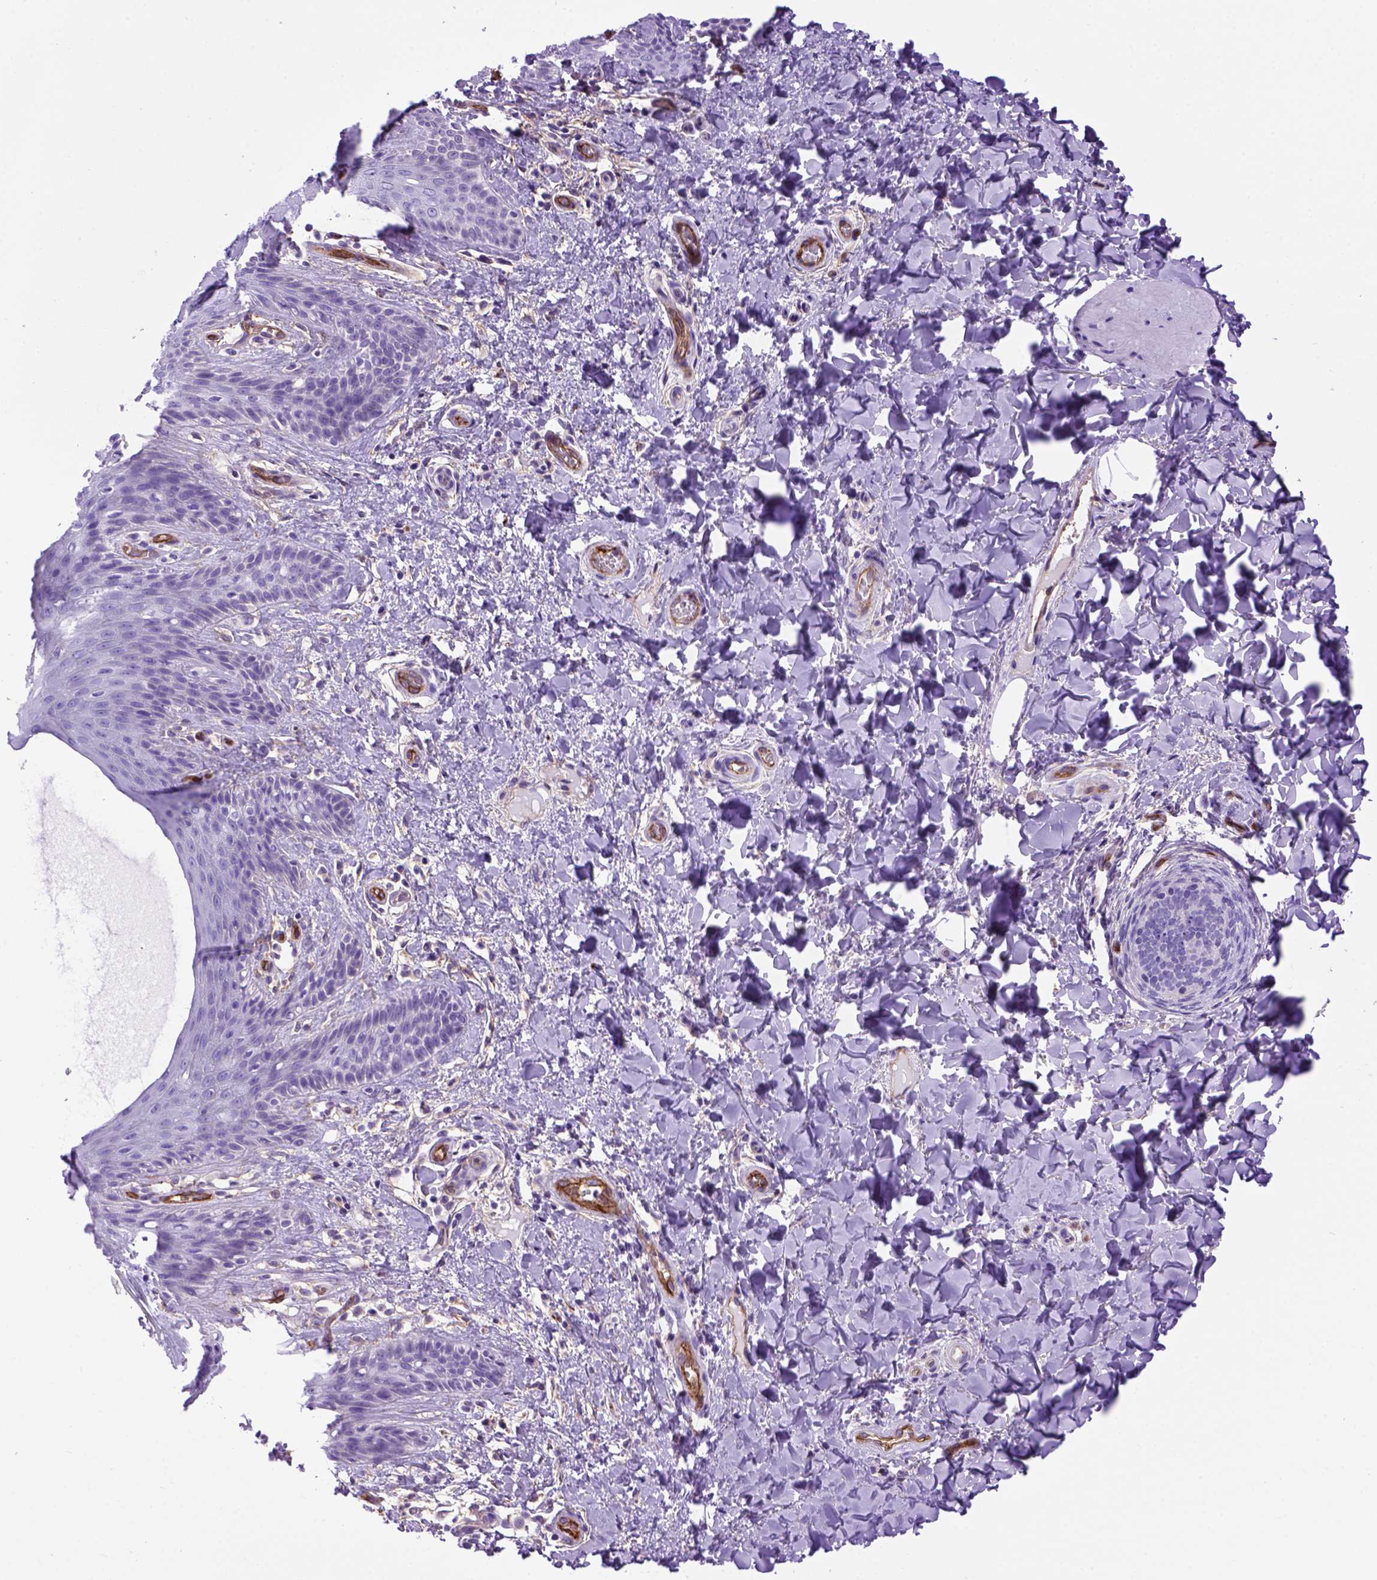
{"staining": {"intensity": "negative", "quantity": "none", "location": "none"}, "tissue": "skin", "cell_type": "Epidermal cells", "image_type": "normal", "snomed": [{"axis": "morphology", "description": "Normal tissue, NOS"}, {"axis": "topography", "description": "Anal"}], "caption": "Skin stained for a protein using immunohistochemistry (IHC) reveals no expression epidermal cells.", "gene": "ENG", "patient": {"sex": "male", "age": 36}}